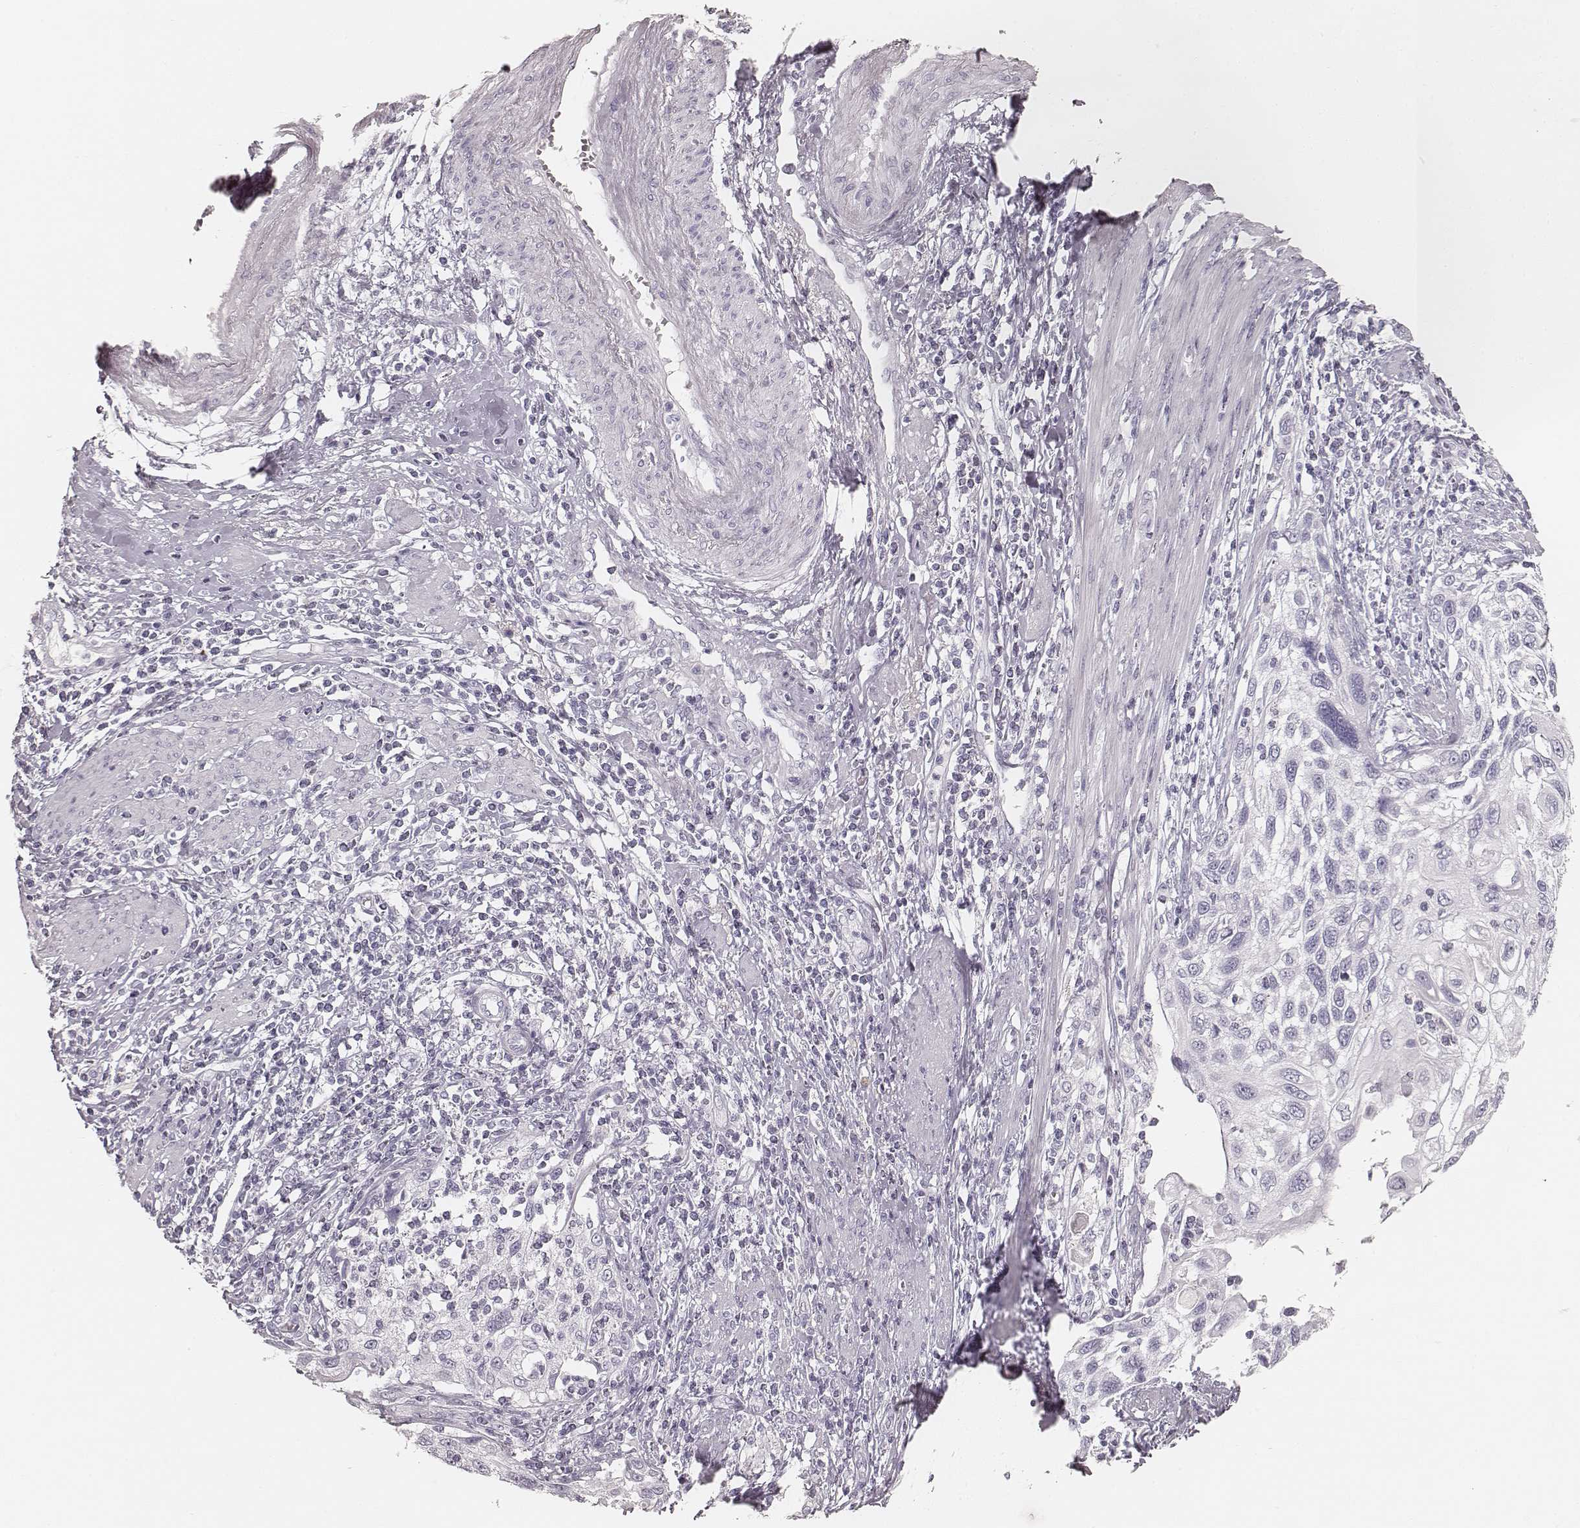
{"staining": {"intensity": "negative", "quantity": "none", "location": "none"}, "tissue": "cervical cancer", "cell_type": "Tumor cells", "image_type": "cancer", "snomed": [{"axis": "morphology", "description": "Squamous cell carcinoma, NOS"}, {"axis": "topography", "description": "Cervix"}], "caption": "DAB (3,3'-diaminobenzidine) immunohistochemical staining of human squamous cell carcinoma (cervical) exhibits no significant staining in tumor cells. (Stains: DAB (3,3'-diaminobenzidine) immunohistochemistry with hematoxylin counter stain, Microscopy: brightfield microscopy at high magnification).", "gene": "KRT82", "patient": {"sex": "female", "age": 70}}